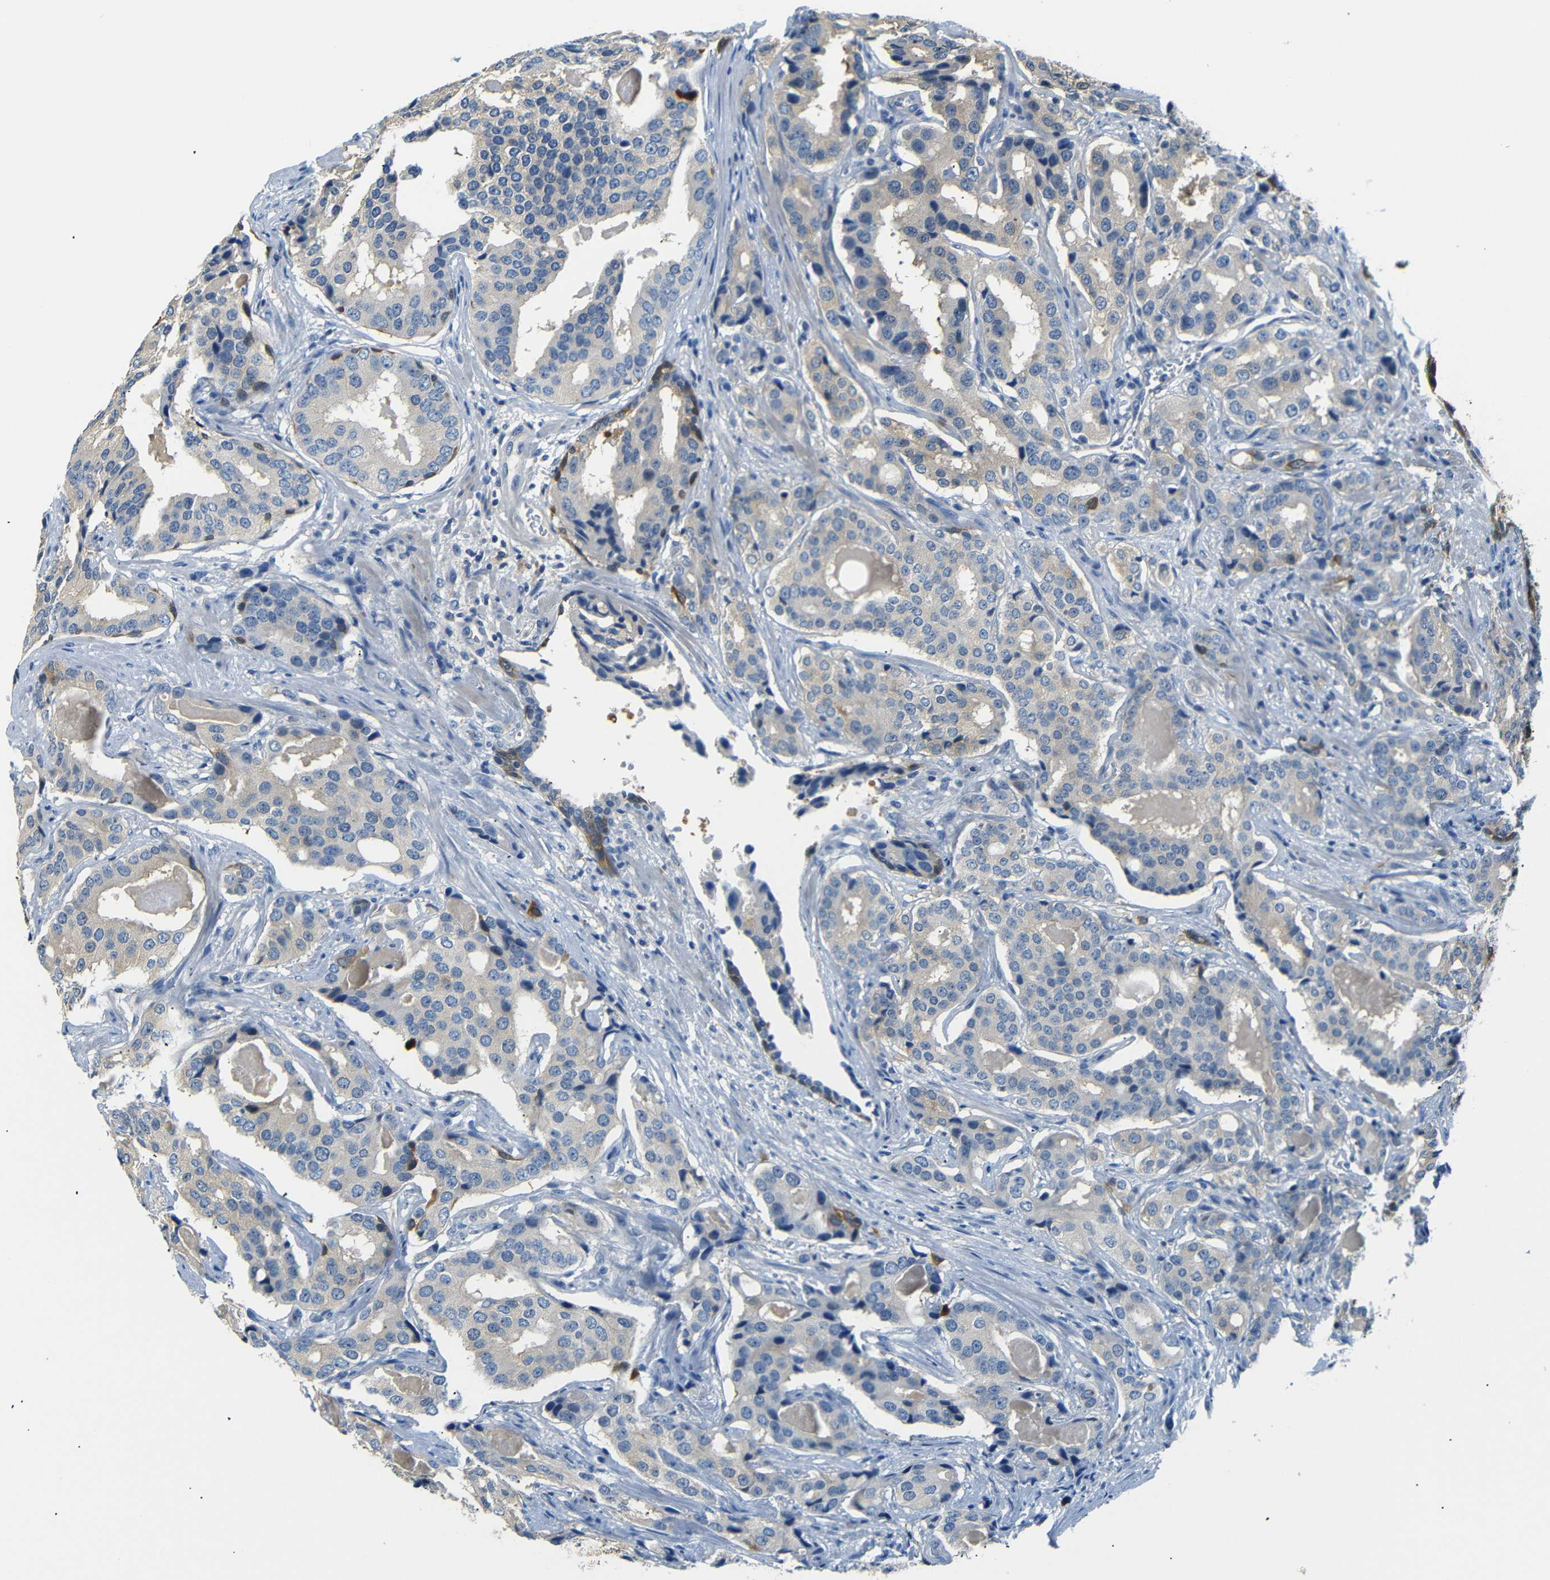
{"staining": {"intensity": "moderate", "quantity": "25%-75%", "location": "cytoplasmic/membranous"}, "tissue": "prostate cancer", "cell_type": "Tumor cells", "image_type": "cancer", "snomed": [{"axis": "morphology", "description": "Adenocarcinoma, High grade"}, {"axis": "topography", "description": "Prostate"}], "caption": "High-magnification brightfield microscopy of prostate cancer (adenocarcinoma (high-grade)) stained with DAB (brown) and counterstained with hematoxylin (blue). tumor cells exhibit moderate cytoplasmic/membranous expression is identified in about25%-75% of cells. The staining was performed using DAB (3,3'-diaminobenzidine), with brown indicating positive protein expression. Nuclei are stained blue with hematoxylin.", "gene": "SFN", "patient": {"sex": "male", "age": 58}}